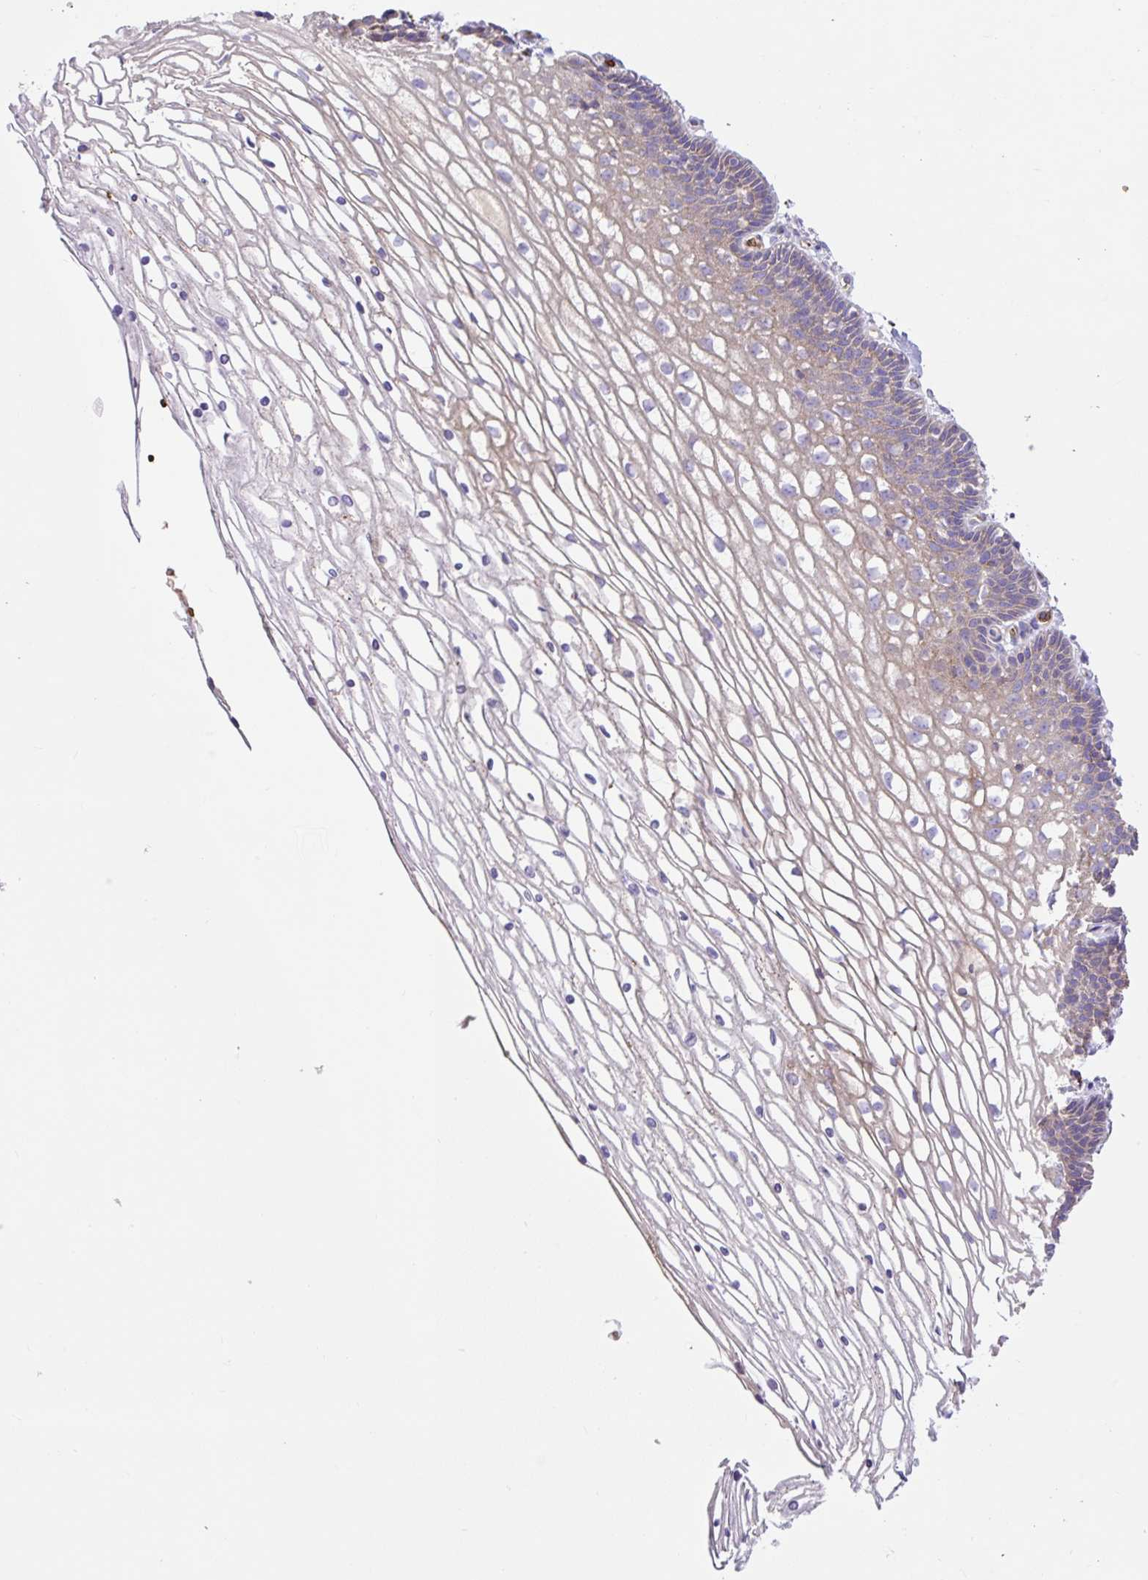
{"staining": {"intensity": "weak", "quantity": "<25%", "location": "cytoplasmic/membranous"}, "tissue": "cervix", "cell_type": "Glandular cells", "image_type": "normal", "snomed": [{"axis": "morphology", "description": "Normal tissue, NOS"}, {"axis": "topography", "description": "Cervix"}], "caption": "Immunohistochemical staining of benign human cervix reveals no significant staining in glandular cells. The staining is performed using DAB brown chromogen with nuclei counter-stained in using hematoxylin.", "gene": "HIP1R", "patient": {"sex": "female", "age": 36}}